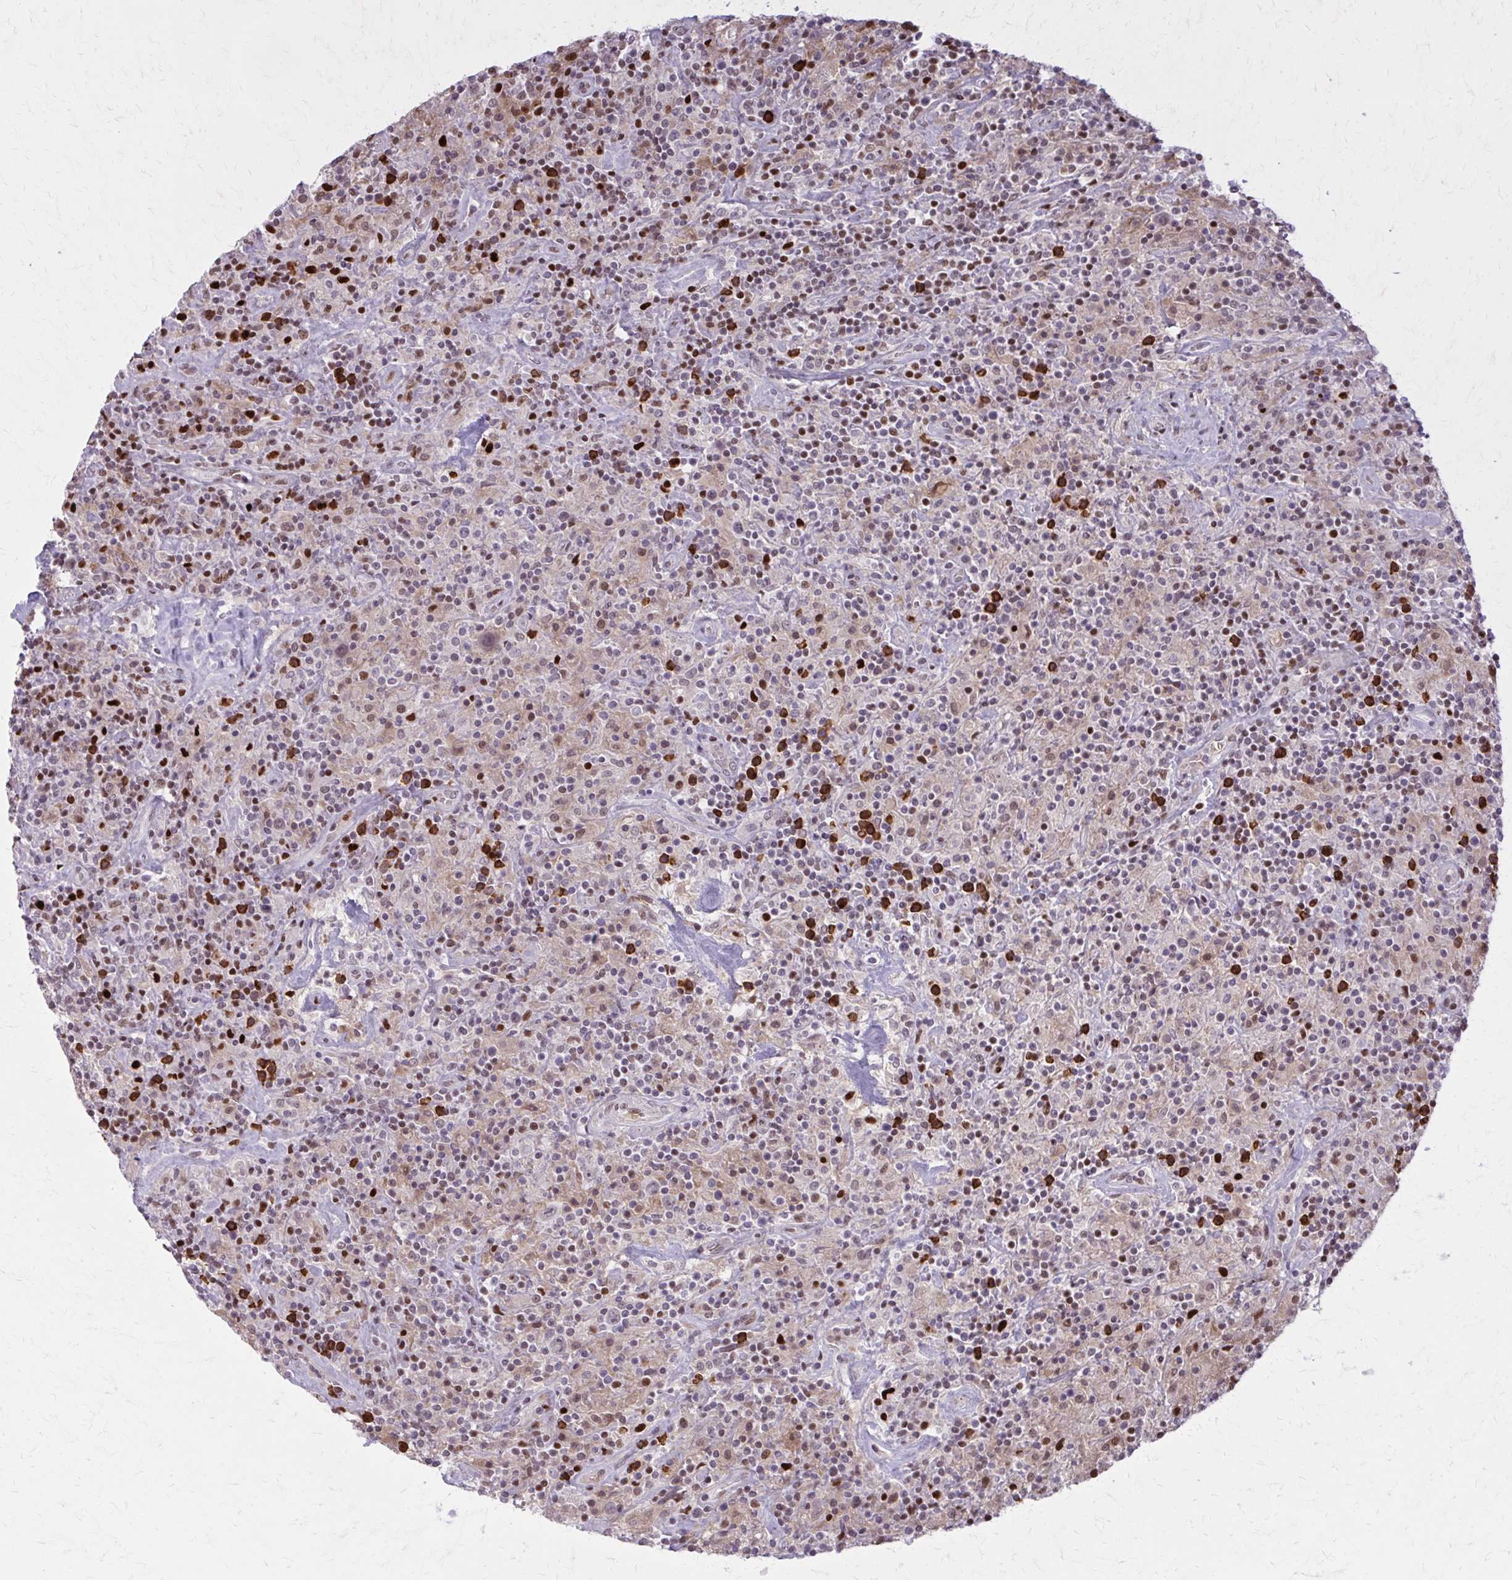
{"staining": {"intensity": "negative", "quantity": "none", "location": "none"}, "tissue": "lymphoma", "cell_type": "Tumor cells", "image_type": "cancer", "snomed": [{"axis": "morphology", "description": "Hodgkin's disease, NOS"}, {"axis": "topography", "description": "Lymph node"}], "caption": "High power microscopy micrograph of an IHC histopathology image of lymphoma, revealing no significant staining in tumor cells. The staining was performed using DAB to visualize the protein expression in brown, while the nuclei were stained in blue with hematoxylin (Magnification: 20x).", "gene": "ZNF559", "patient": {"sex": "male", "age": 70}}